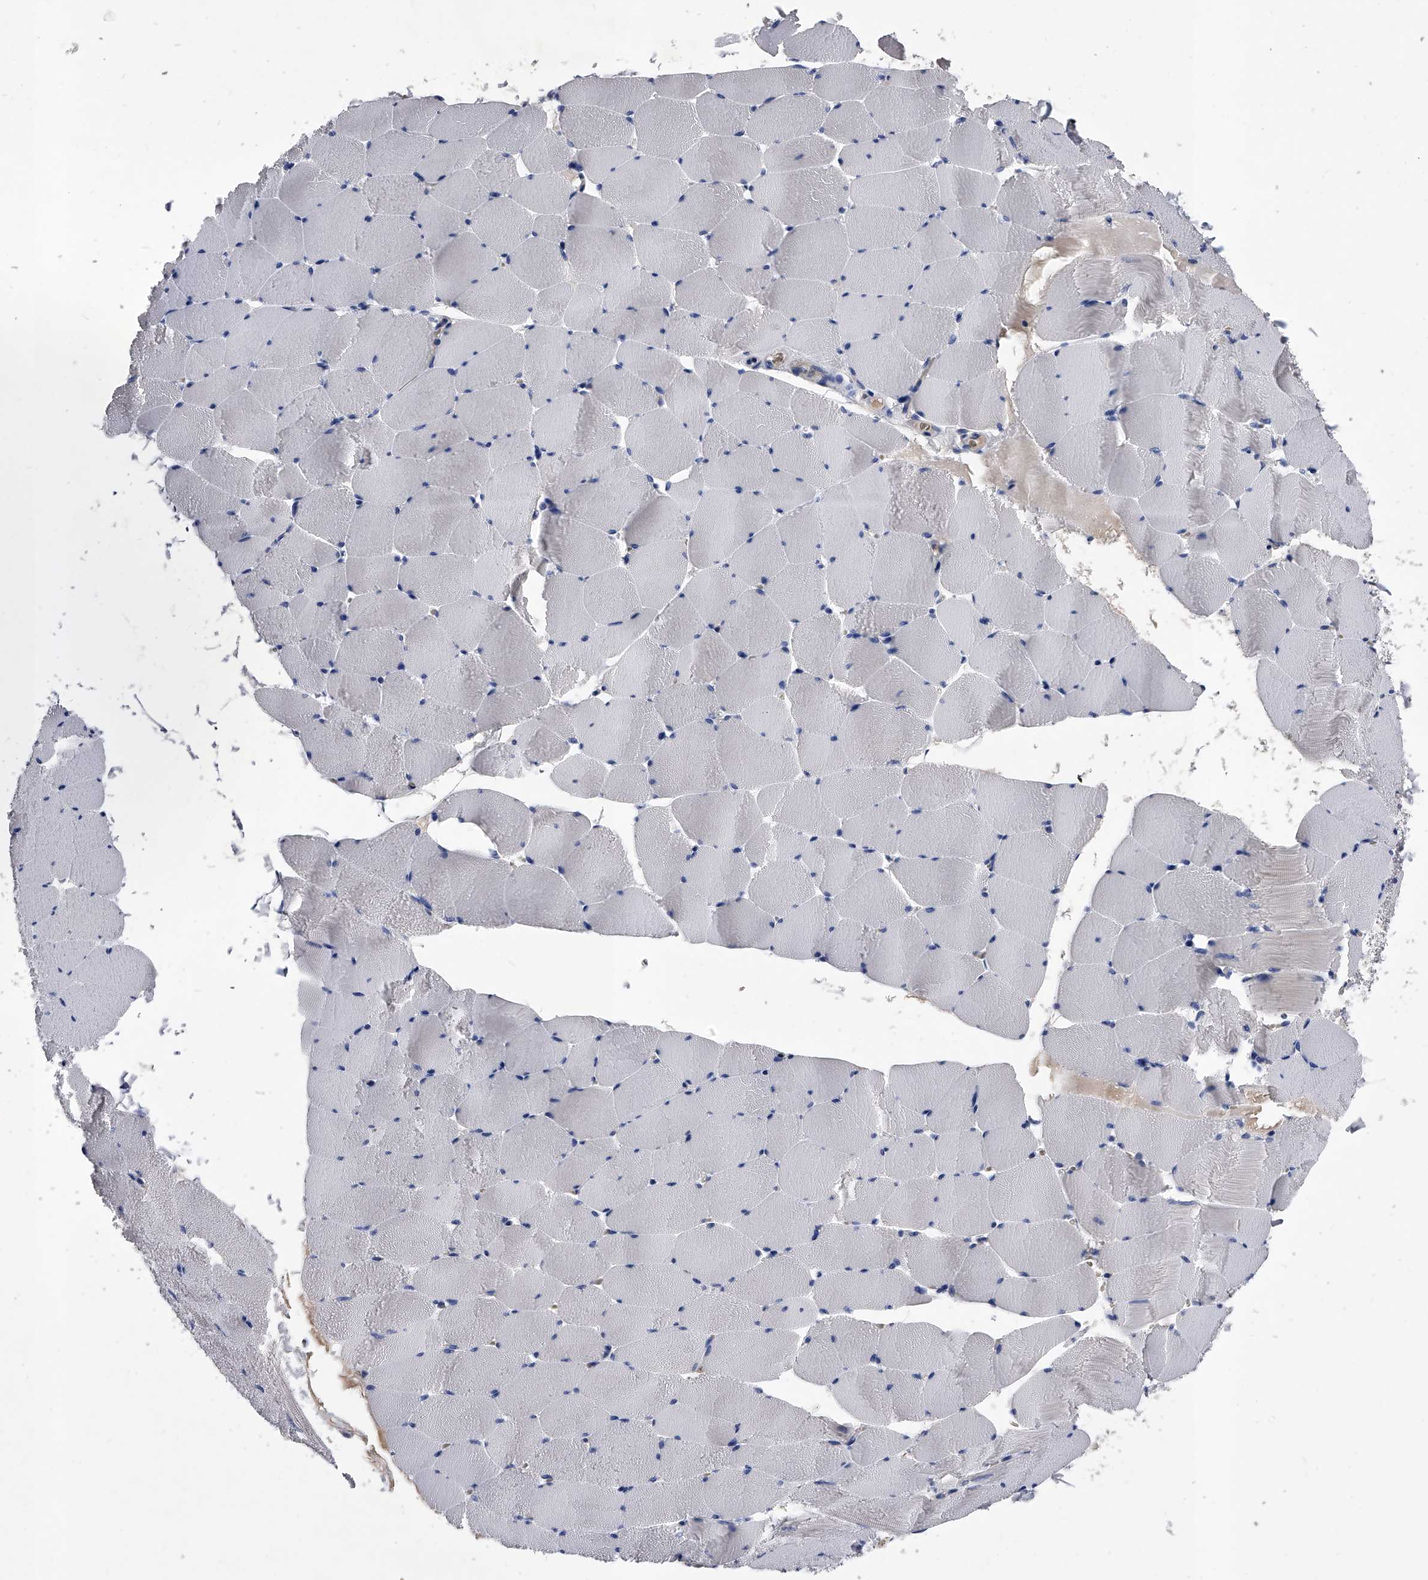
{"staining": {"intensity": "negative", "quantity": "none", "location": "none"}, "tissue": "skeletal muscle", "cell_type": "Myocytes", "image_type": "normal", "snomed": [{"axis": "morphology", "description": "Normal tissue, NOS"}, {"axis": "topography", "description": "Skeletal muscle"}], "caption": "Immunohistochemistry of benign human skeletal muscle reveals no expression in myocytes. (DAB (3,3'-diaminobenzidine) IHC, high magnification).", "gene": "EFCAB7", "patient": {"sex": "male", "age": 62}}